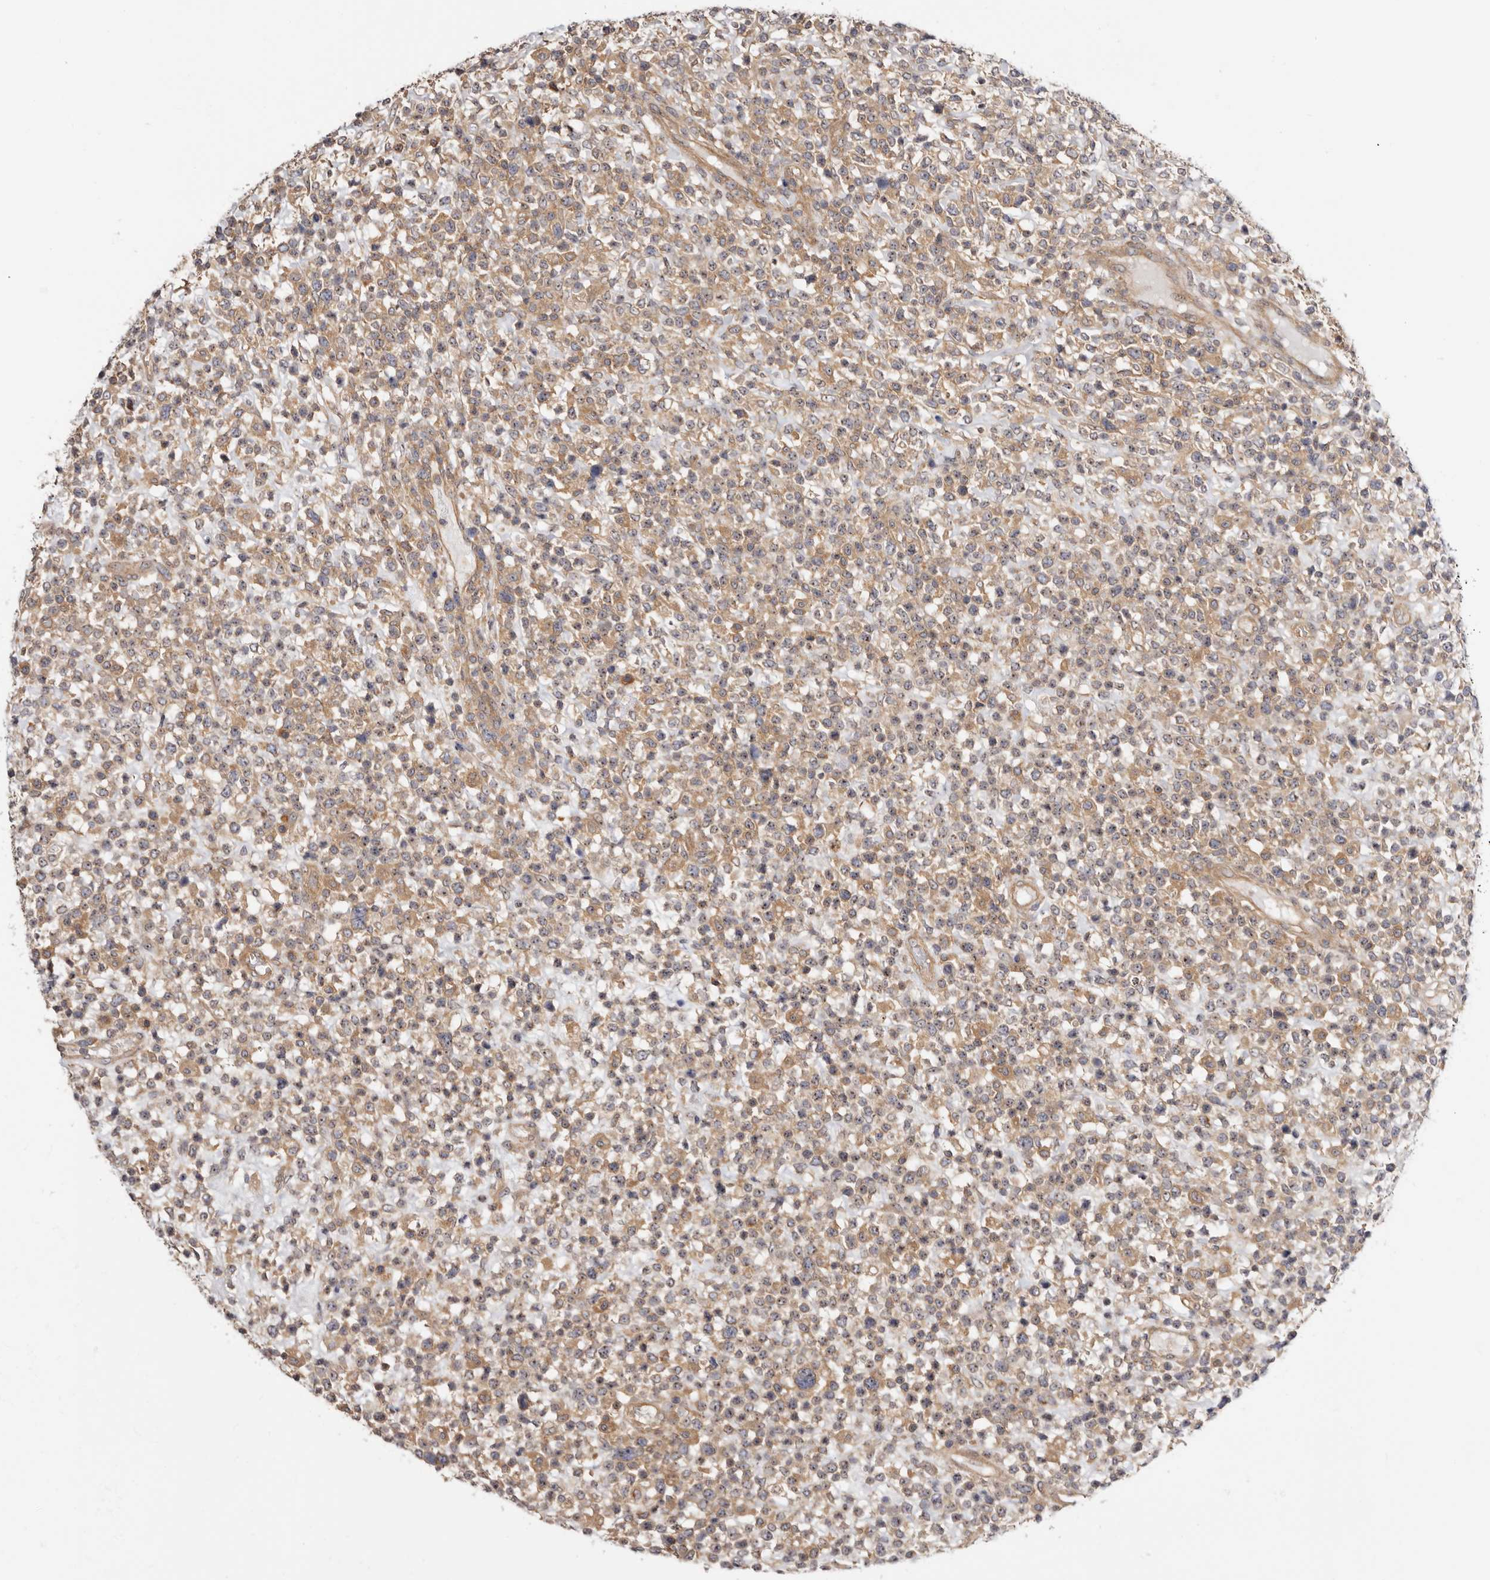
{"staining": {"intensity": "moderate", "quantity": ">75%", "location": "cytoplasmic/membranous,nuclear"}, "tissue": "lymphoma", "cell_type": "Tumor cells", "image_type": "cancer", "snomed": [{"axis": "morphology", "description": "Malignant lymphoma, non-Hodgkin's type, High grade"}, {"axis": "topography", "description": "Colon"}], "caption": "Human malignant lymphoma, non-Hodgkin's type (high-grade) stained with a protein marker reveals moderate staining in tumor cells.", "gene": "PANK4", "patient": {"sex": "female", "age": 53}}